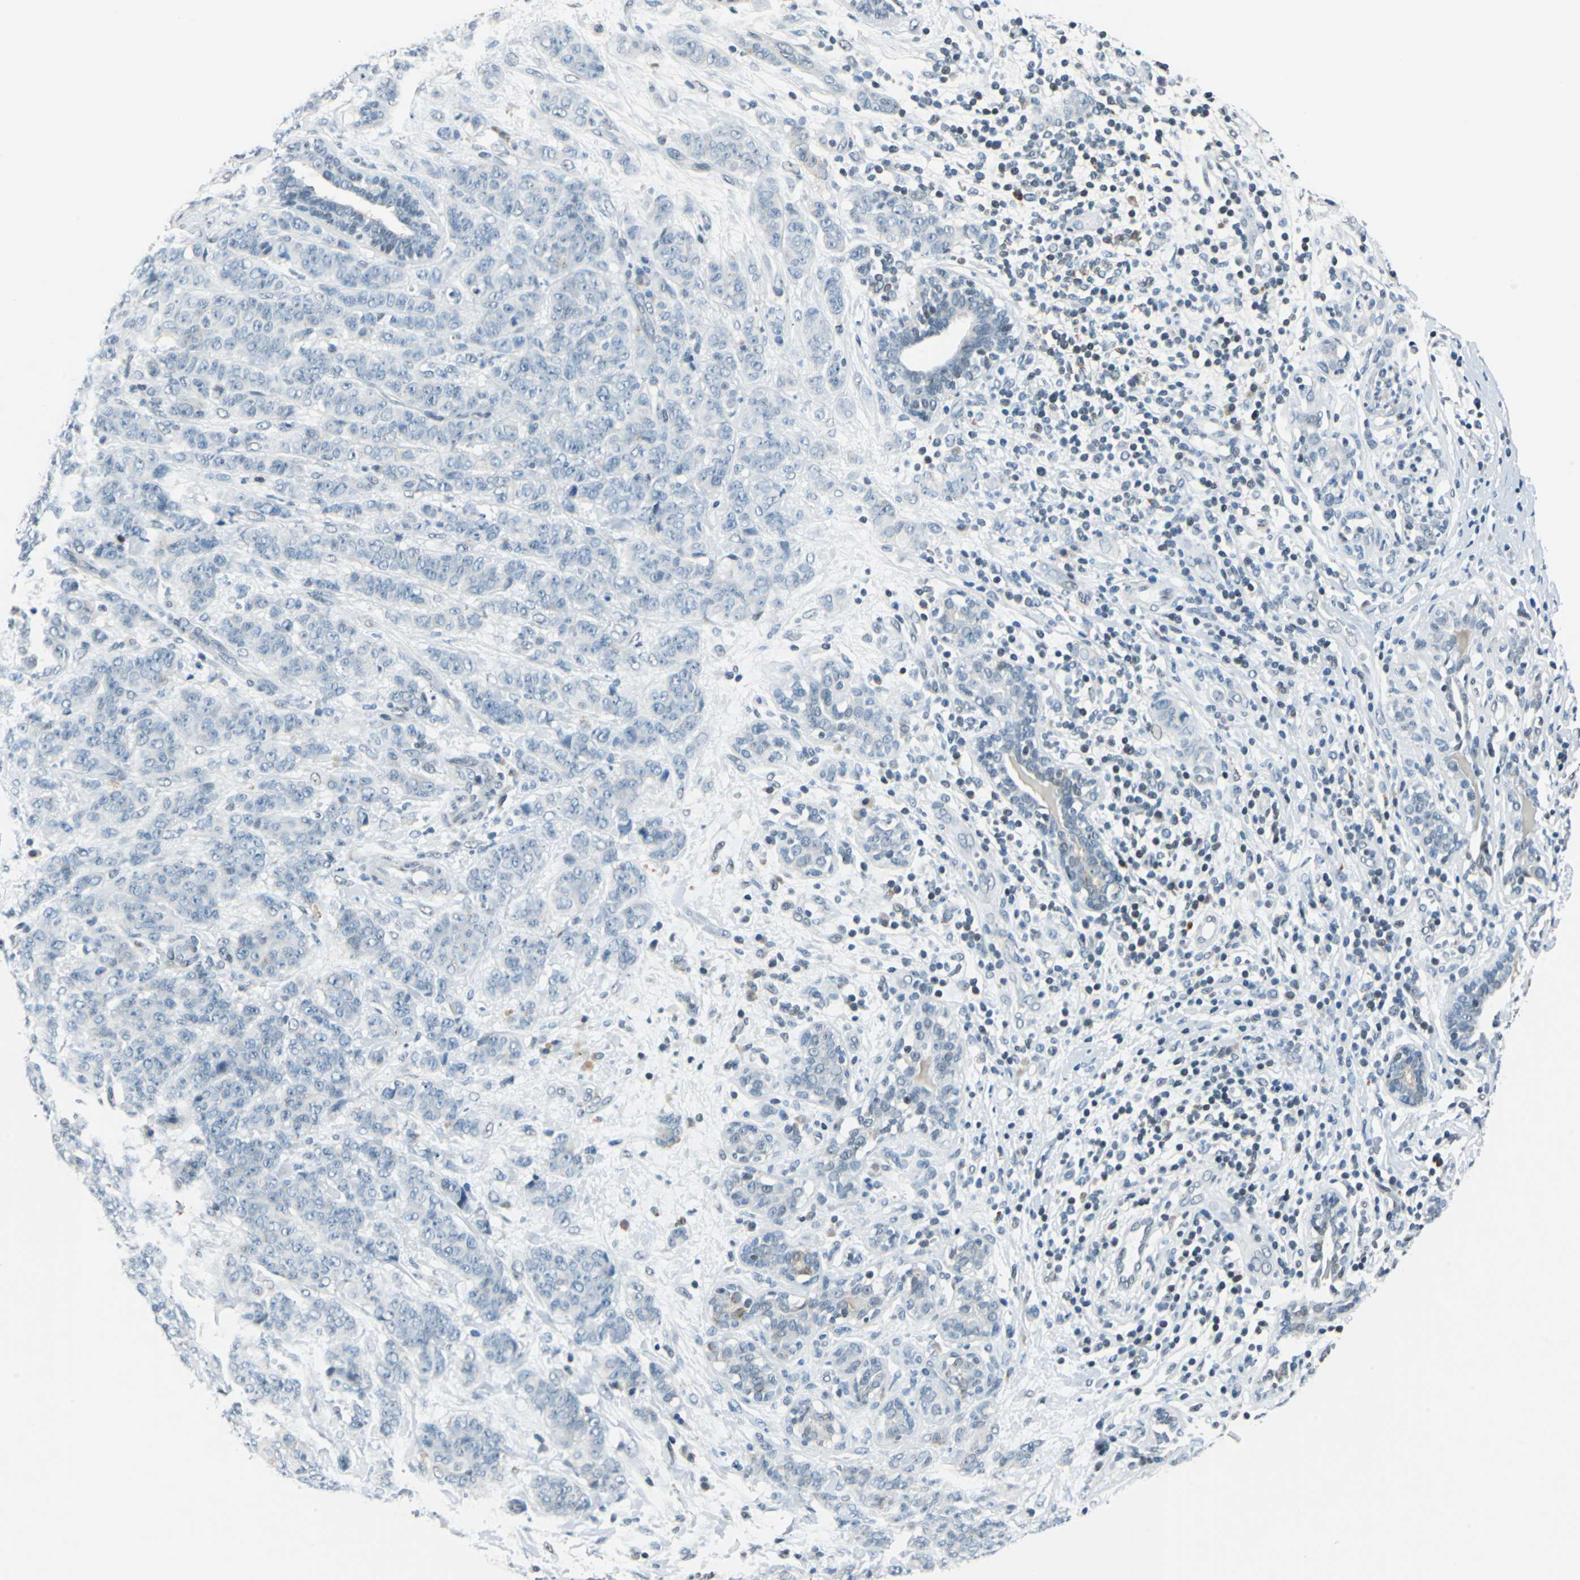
{"staining": {"intensity": "negative", "quantity": "none", "location": "none"}, "tissue": "breast cancer", "cell_type": "Tumor cells", "image_type": "cancer", "snomed": [{"axis": "morphology", "description": "Duct carcinoma"}, {"axis": "topography", "description": "Breast"}], "caption": "The immunohistochemistry image has no significant staining in tumor cells of infiltrating ductal carcinoma (breast) tissue.", "gene": "HCFC2", "patient": {"sex": "female", "age": 40}}